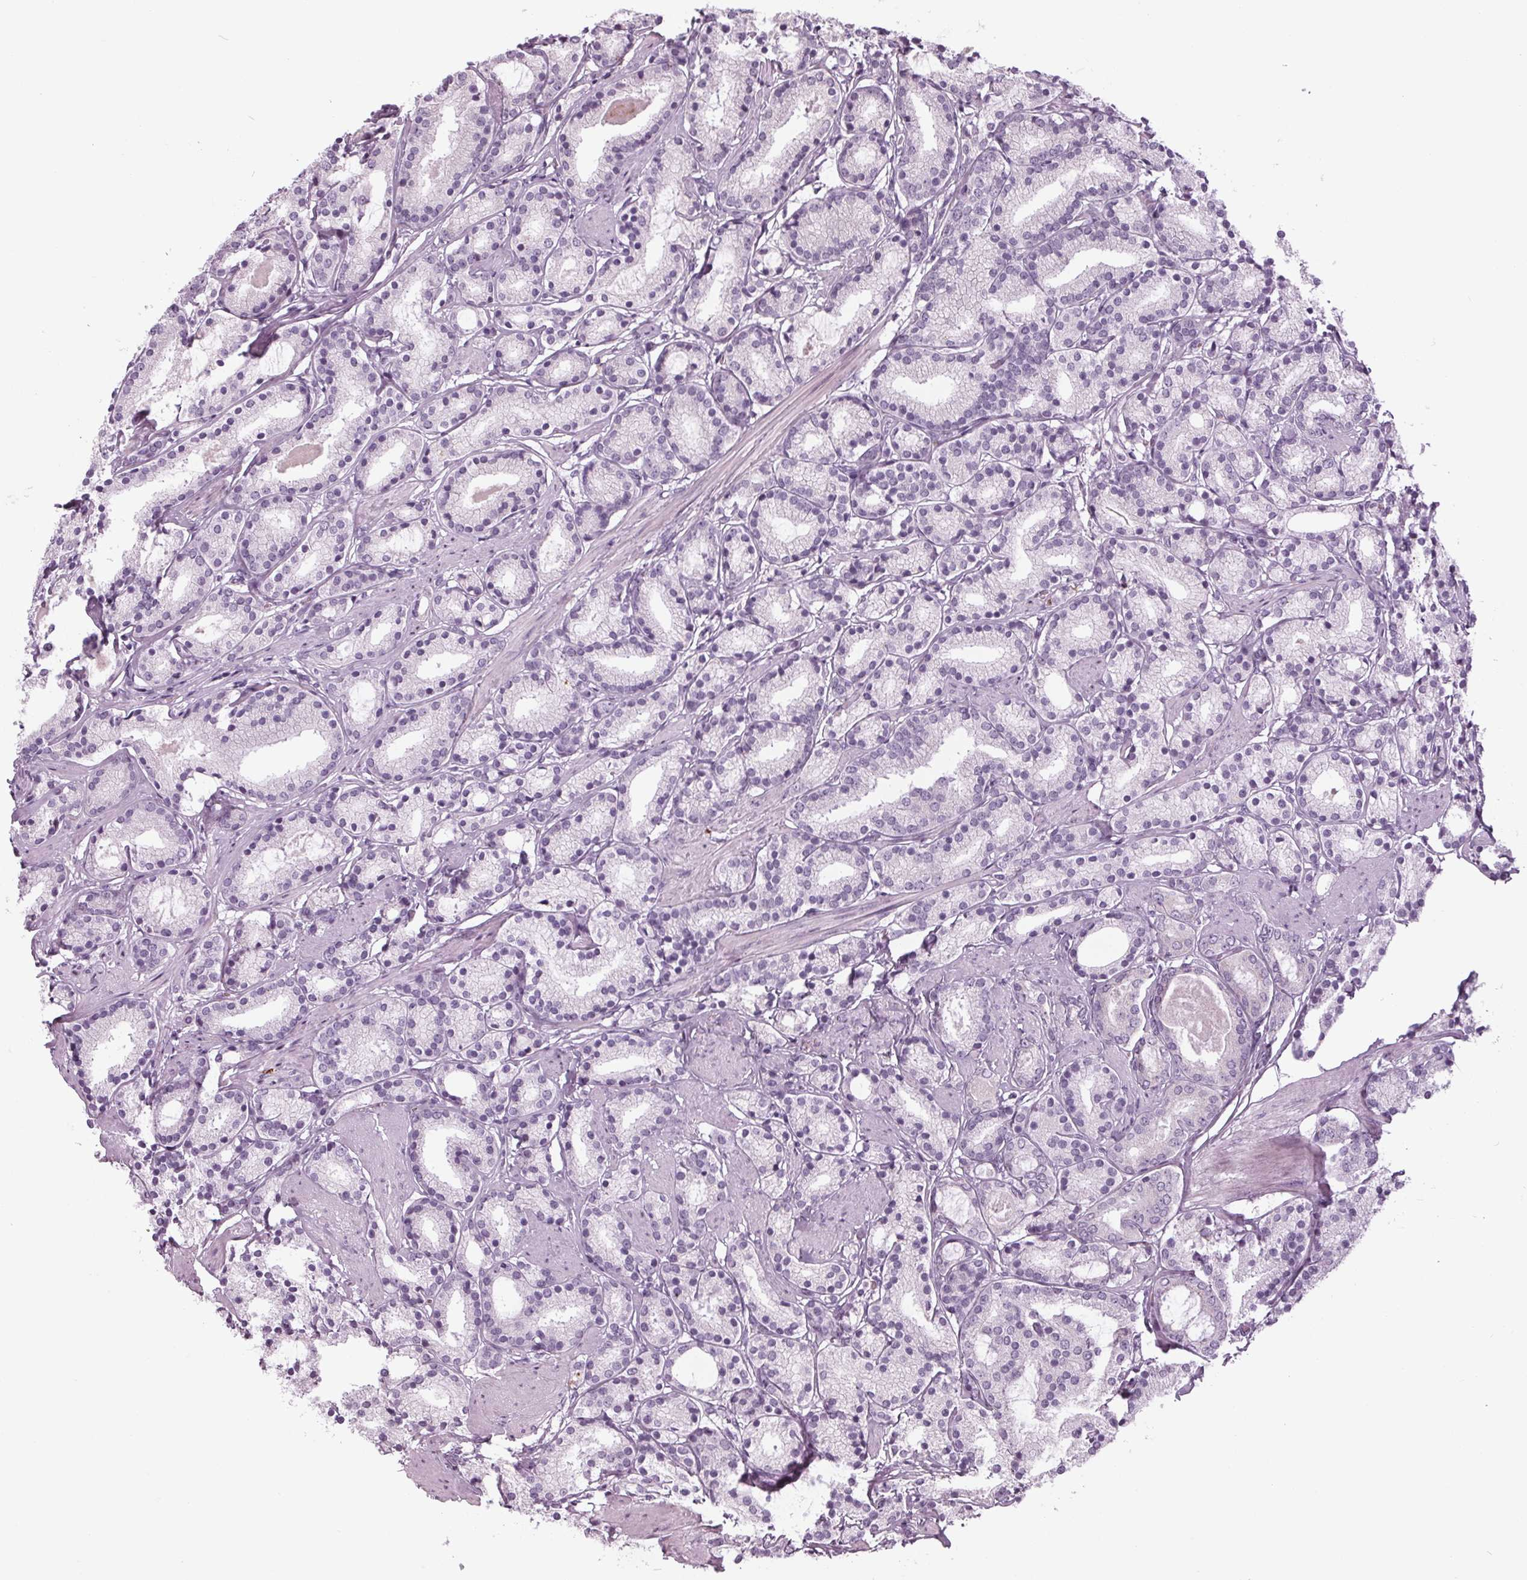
{"staining": {"intensity": "negative", "quantity": "none", "location": "none"}, "tissue": "prostate cancer", "cell_type": "Tumor cells", "image_type": "cancer", "snomed": [{"axis": "morphology", "description": "Adenocarcinoma, High grade"}, {"axis": "topography", "description": "Prostate"}], "caption": "High-grade adenocarcinoma (prostate) was stained to show a protein in brown. There is no significant expression in tumor cells. (Stains: DAB (3,3'-diaminobenzidine) immunohistochemistry (IHC) with hematoxylin counter stain, Microscopy: brightfield microscopy at high magnification).", "gene": "CYP3A43", "patient": {"sex": "male", "age": 63}}